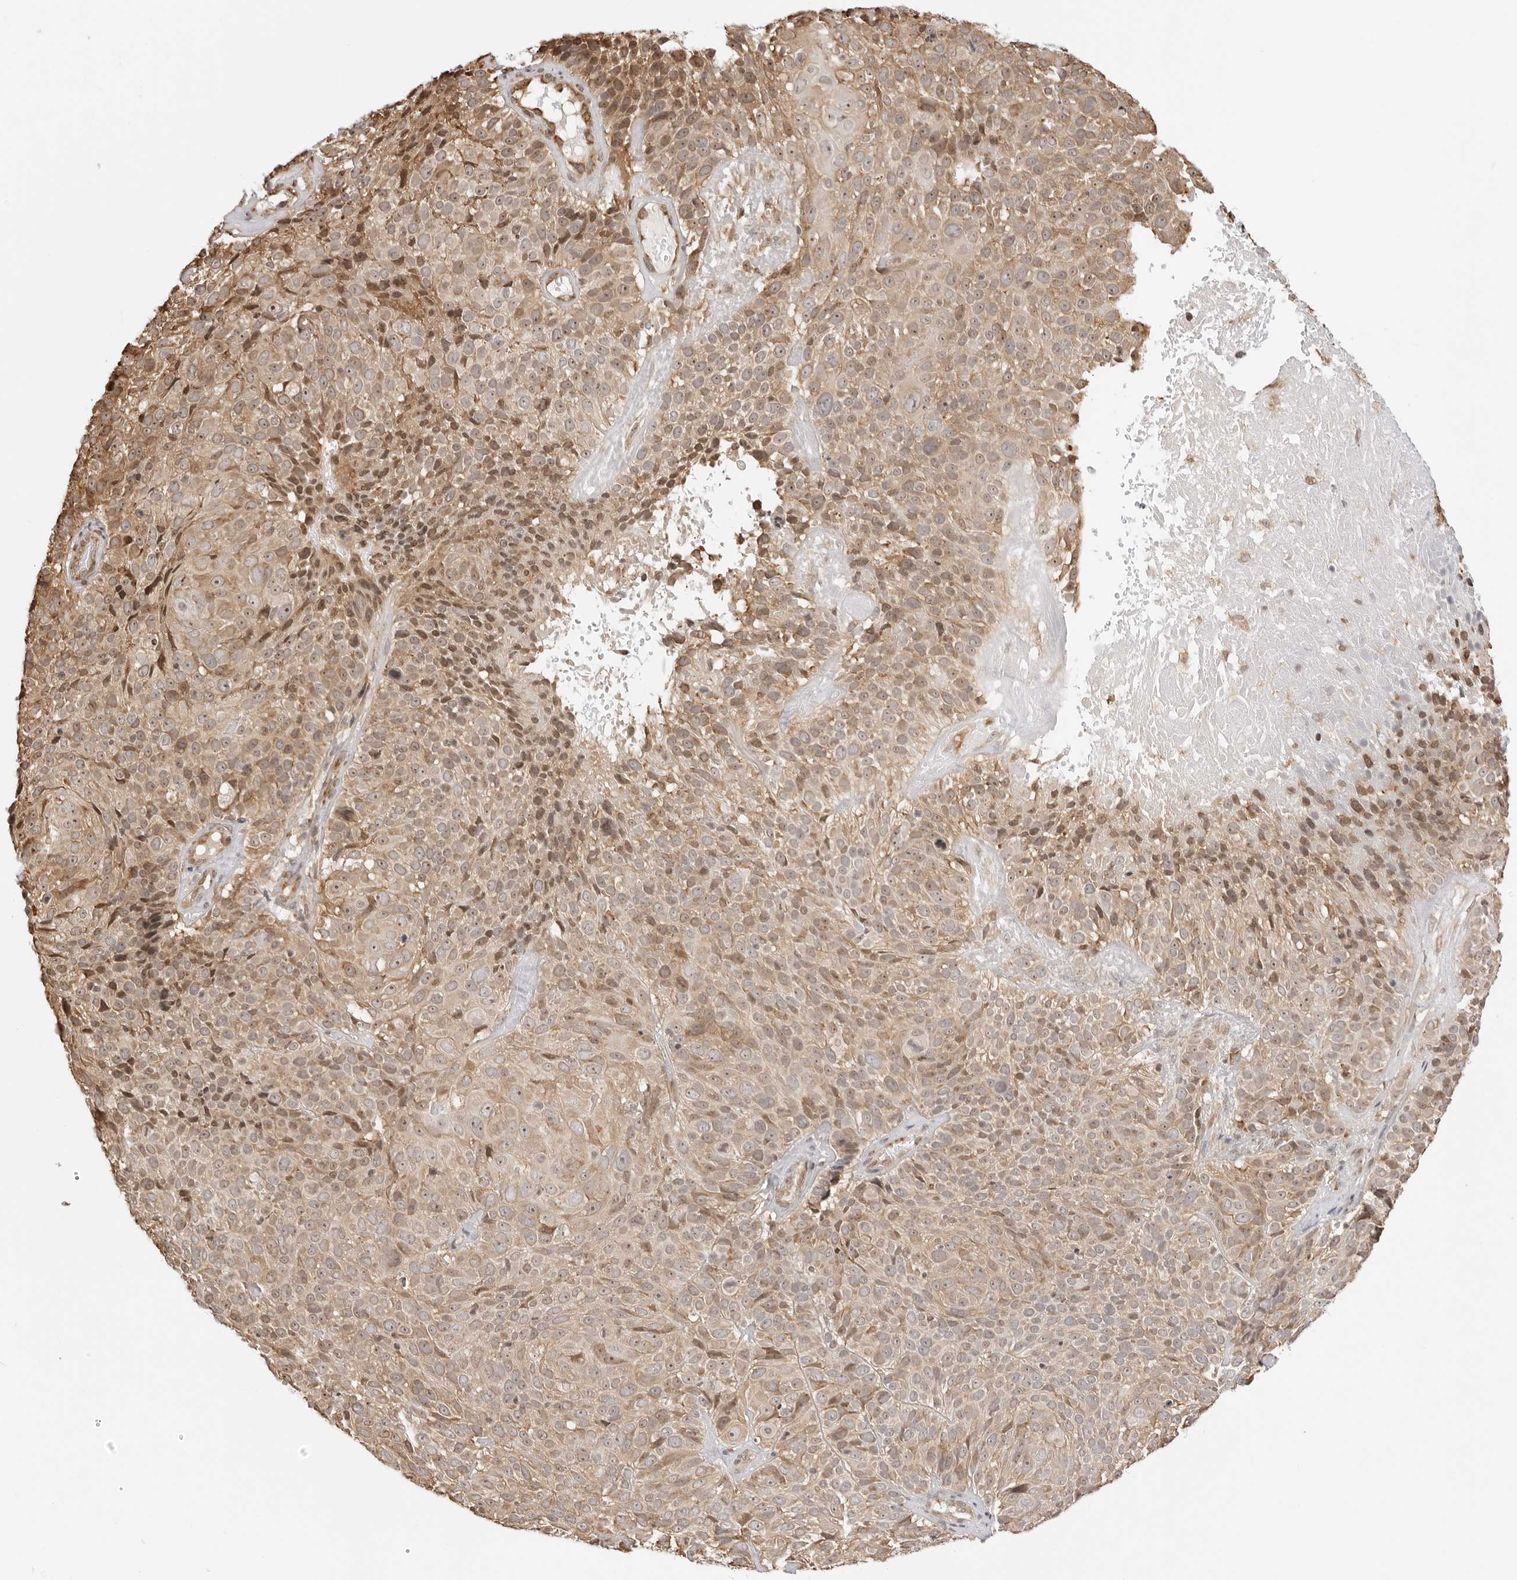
{"staining": {"intensity": "weak", "quantity": ">75%", "location": "cytoplasmic/membranous,nuclear"}, "tissue": "cervical cancer", "cell_type": "Tumor cells", "image_type": "cancer", "snomed": [{"axis": "morphology", "description": "Squamous cell carcinoma, NOS"}, {"axis": "topography", "description": "Cervix"}], "caption": "Brown immunohistochemical staining in human cervical cancer demonstrates weak cytoplasmic/membranous and nuclear expression in approximately >75% of tumor cells. (brown staining indicates protein expression, while blue staining denotes nuclei).", "gene": "FKBP14", "patient": {"sex": "female", "age": 74}}